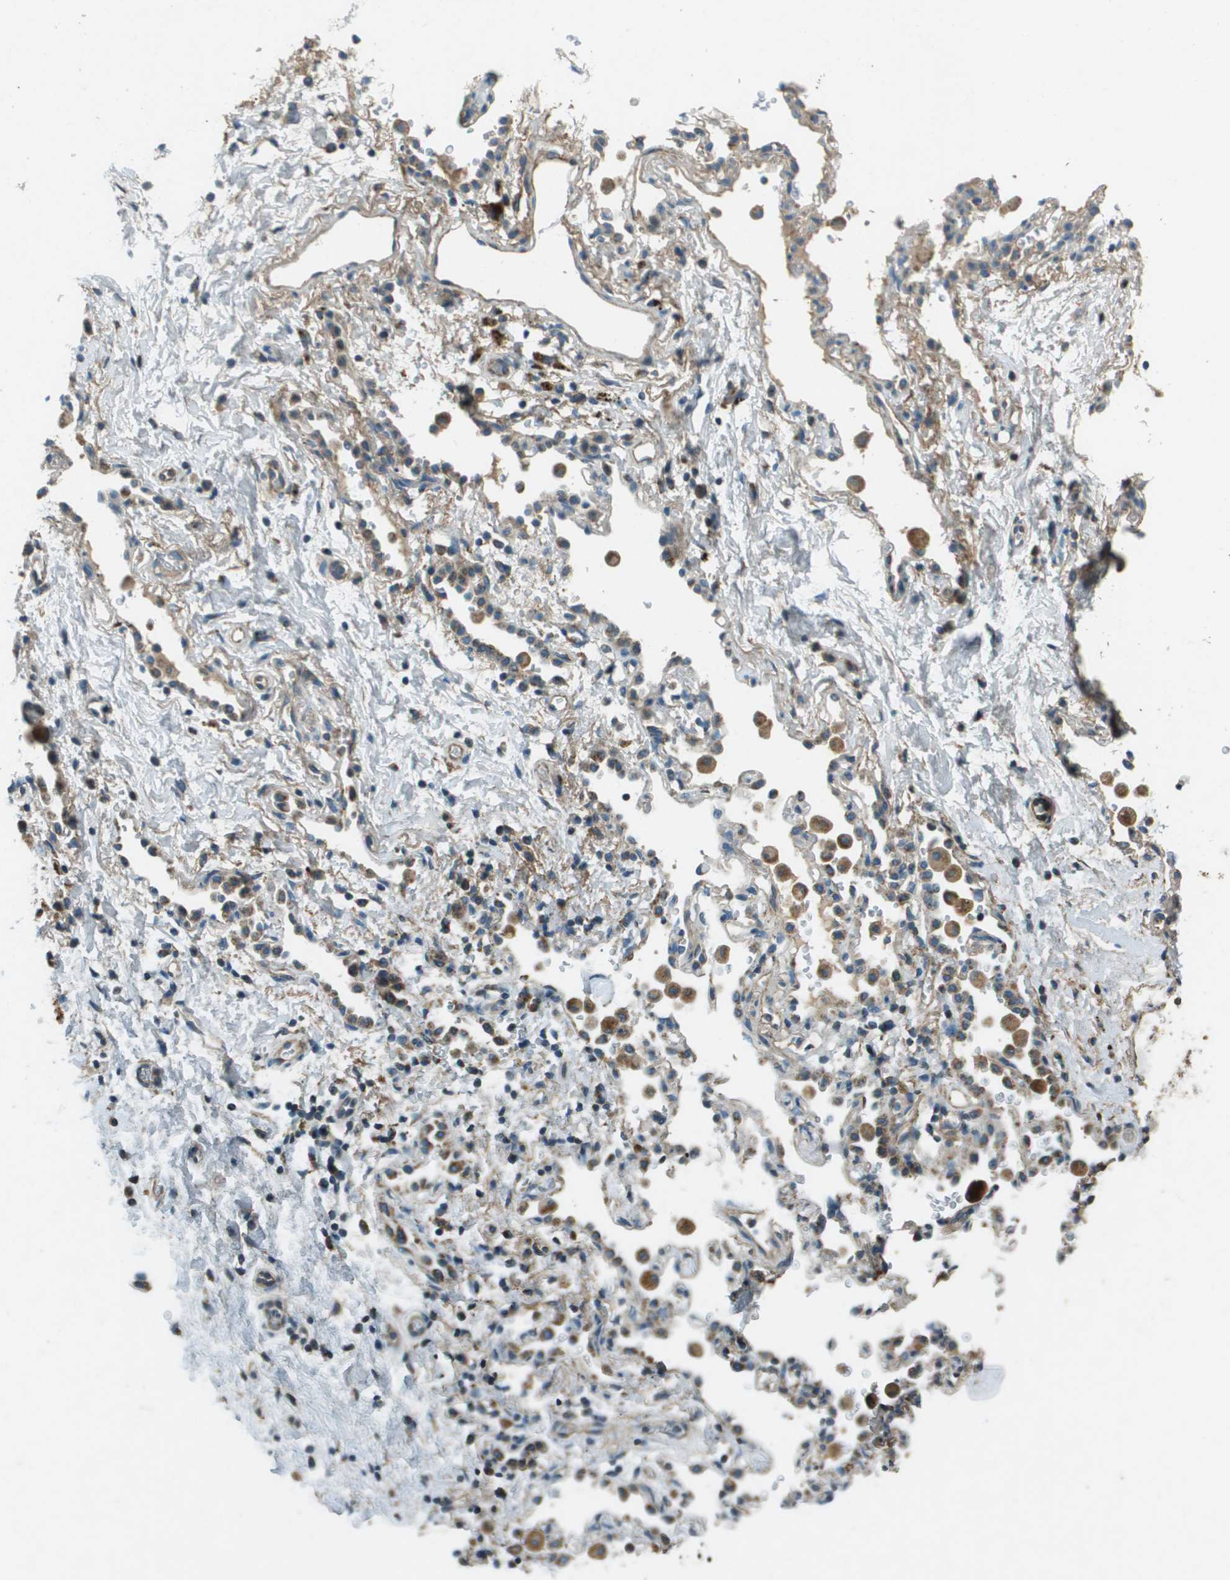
{"staining": {"intensity": "negative", "quantity": "none", "location": "none"}, "tissue": "adipose tissue", "cell_type": "Adipocytes", "image_type": "normal", "snomed": [{"axis": "morphology", "description": "Normal tissue, NOS"}, {"axis": "topography", "description": "Cartilage tissue"}, {"axis": "topography", "description": "Bronchus"}], "caption": "Micrograph shows no significant protein expression in adipocytes of normal adipose tissue.", "gene": "MIGA1", "patient": {"sex": "female", "age": 53}}